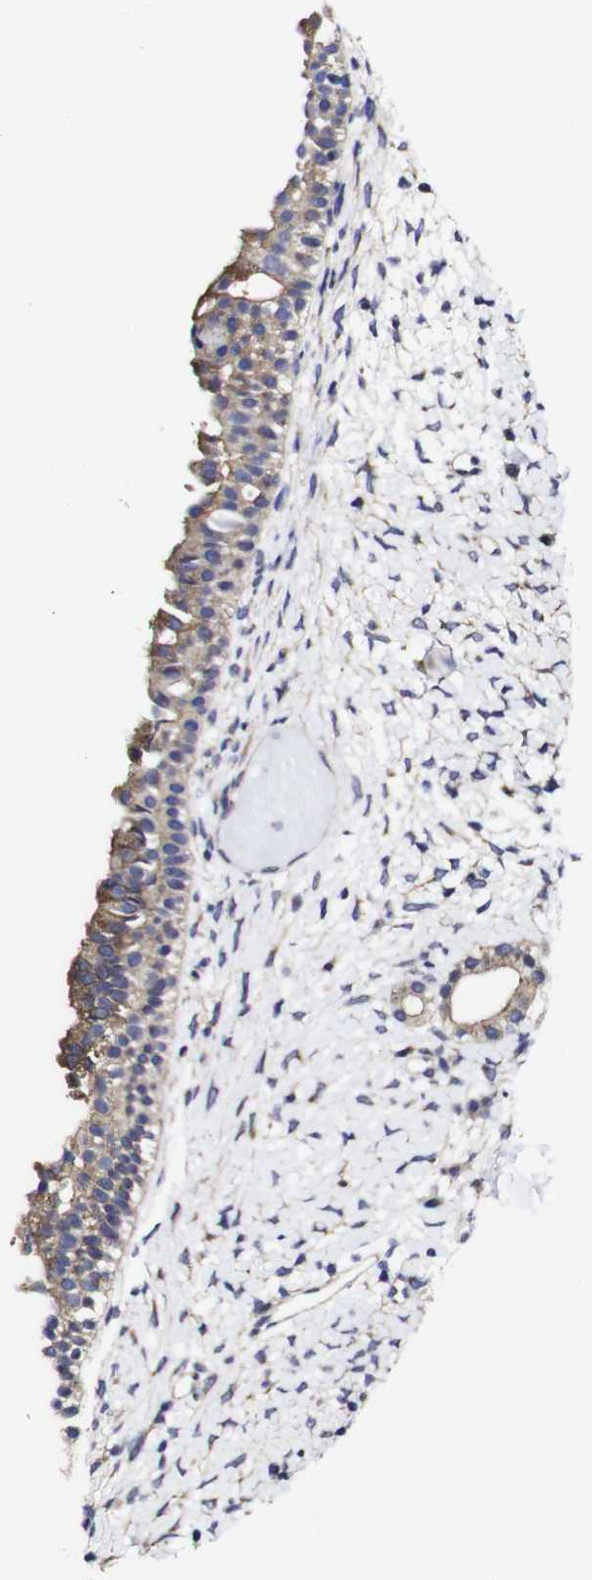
{"staining": {"intensity": "moderate", "quantity": ">75%", "location": "cytoplasmic/membranous"}, "tissue": "nasopharynx", "cell_type": "Respiratory epithelial cells", "image_type": "normal", "snomed": [{"axis": "morphology", "description": "Normal tissue, NOS"}, {"axis": "topography", "description": "Nasopharynx"}], "caption": "Protein analysis of unremarkable nasopharynx reveals moderate cytoplasmic/membranous positivity in about >75% of respiratory epithelial cells.", "gene": "CSF1R", "patient": {"sex": "male", "age": 22}}